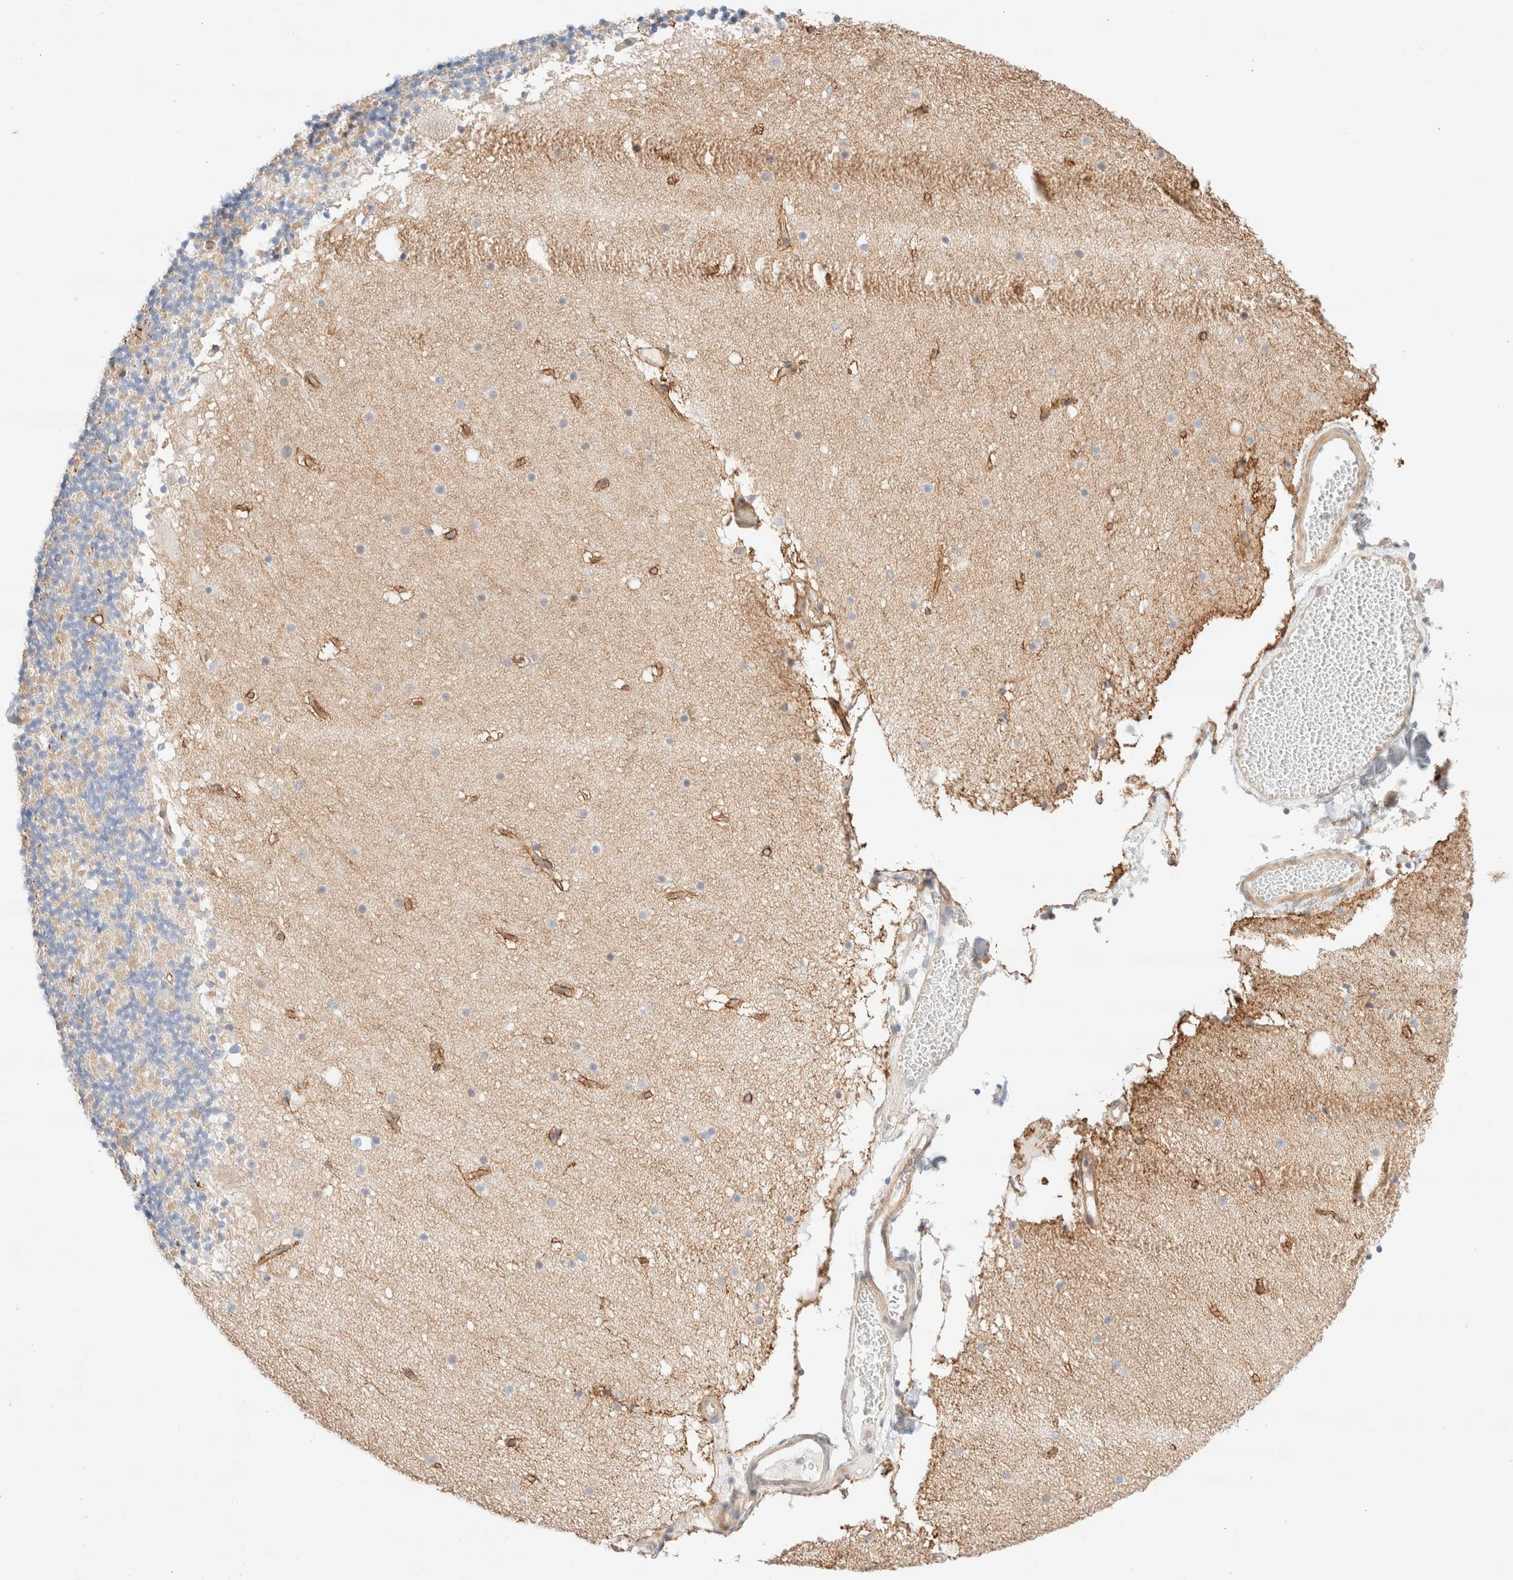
{"staining": {"intensity": "negative", "quantity": "none", "location": "none"}, "tissue": "cerebellum", "cell_type": "Cells in granular layer", "image_type": "normal", "snomed": [{"axis": "morphology", "description": "Normal tissue, NOS"}, {"axis": "topography", "description": "Cerebellum"}], "caption": "Immunohistochemistry of normal human cerebellum shows no expression in cells in granular layer. (DAB immunohistochemistry (IHC) visualized using brightfield microscopy, high magnification).", "gene": "NIBAN2", "patient": {"sex": "male", "age": 57}}